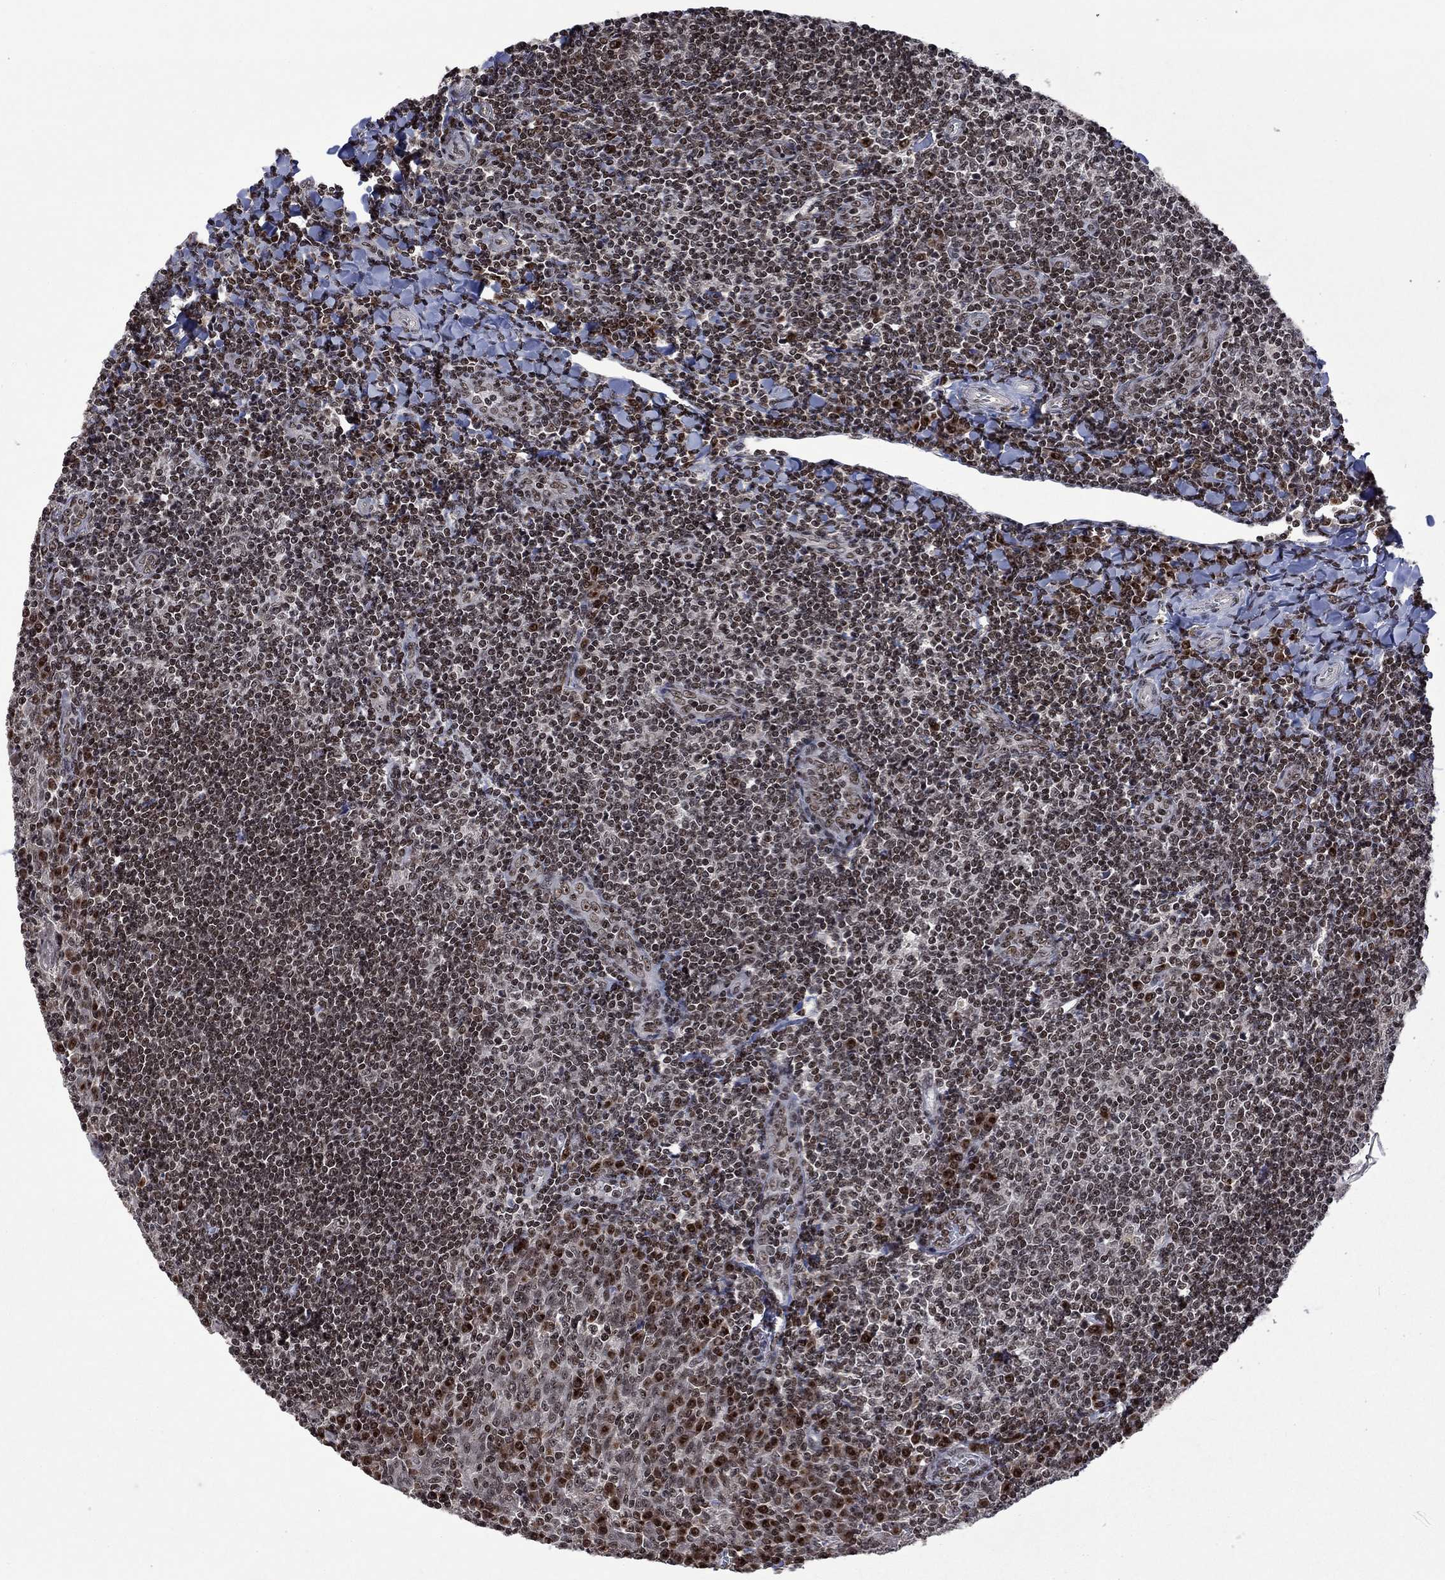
{"staining": {"intensity": "moderate", "quantity": "<25%", "location": "nuclear"}, "tissue": "tonsil", "cell_type": "Germinal center cells", "image_type": "normal", "snomed": [{"axis": "morphology", "description": "Normal tissue, NOS"}, {"axis": "topography", "description": "Tonsil"}], "caption": "Tonsil was stained to show a protein in brown. There is low levels of moderate nuclear expression in approximately <25% of germinal center cells. (DAB (3,3'-diaminobenzidine) = brown stain, brightfield microscopy at high magnification).", "gene": "FBLL1", "patient": {"sex": "female", "age": 12}}